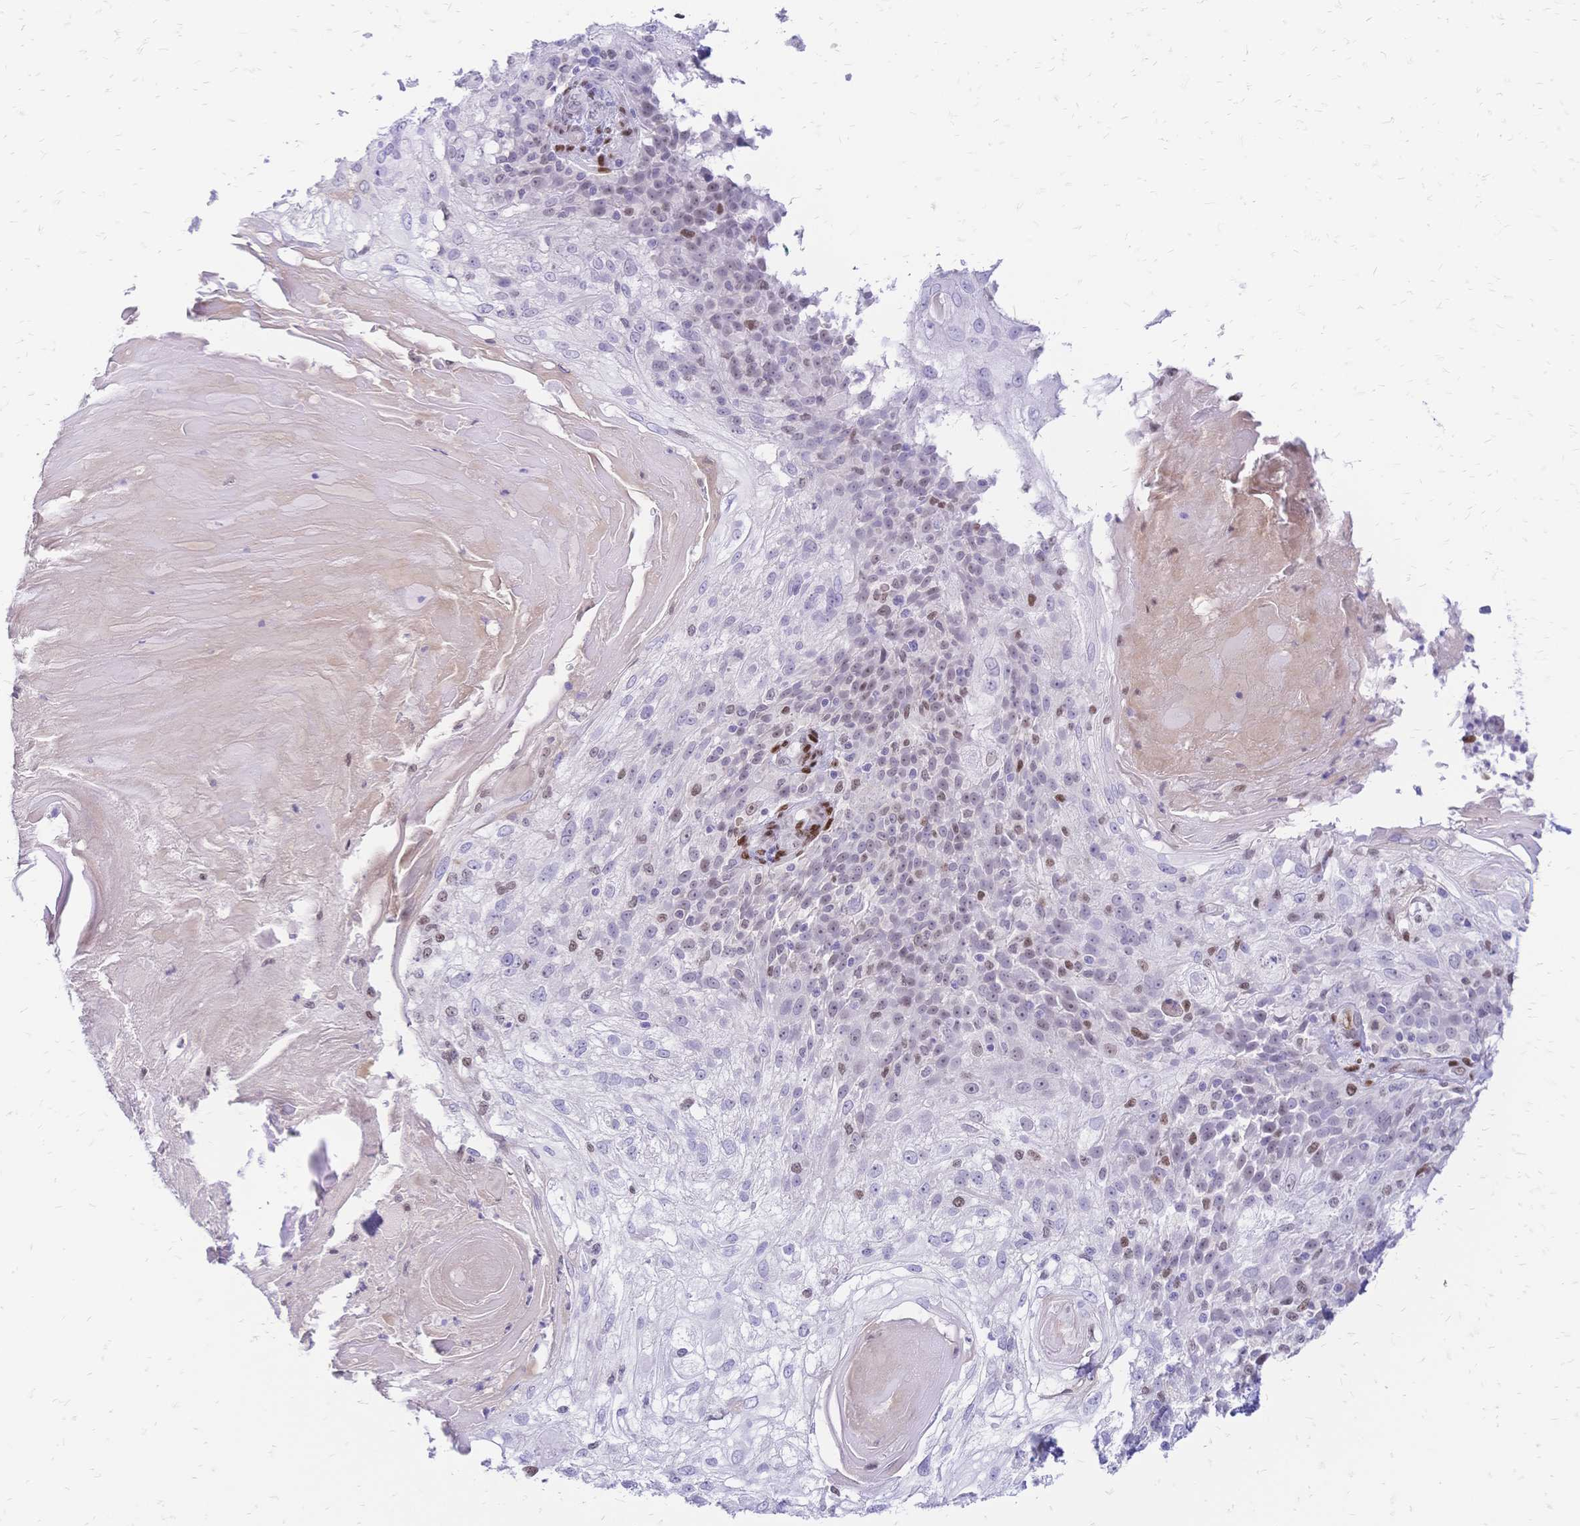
{"staining": {"intensity": "moderate", "quantity": "<25%", "location": "nuclear"}, "tissue": "skin cancer", "cell_type": "Tumor cells", "image_type": "cancer", "snomed": [{"axis": "morphology", "description": "Normal tissue, NOS"}, {"axis": "morphology", "description": "Squamous cell carcinoma, NOS"}, {"axis": "topography", "description": "Skin"}], "caption": "The image exhibits immunohistochemical staining of skin cancer (squamous cell carcinoma). There is moderate nuclear expression is appreciated in approximately <25% of tumor cells.", "gene": "NFIC", "patient": {"sex": "female", "age": 83}}